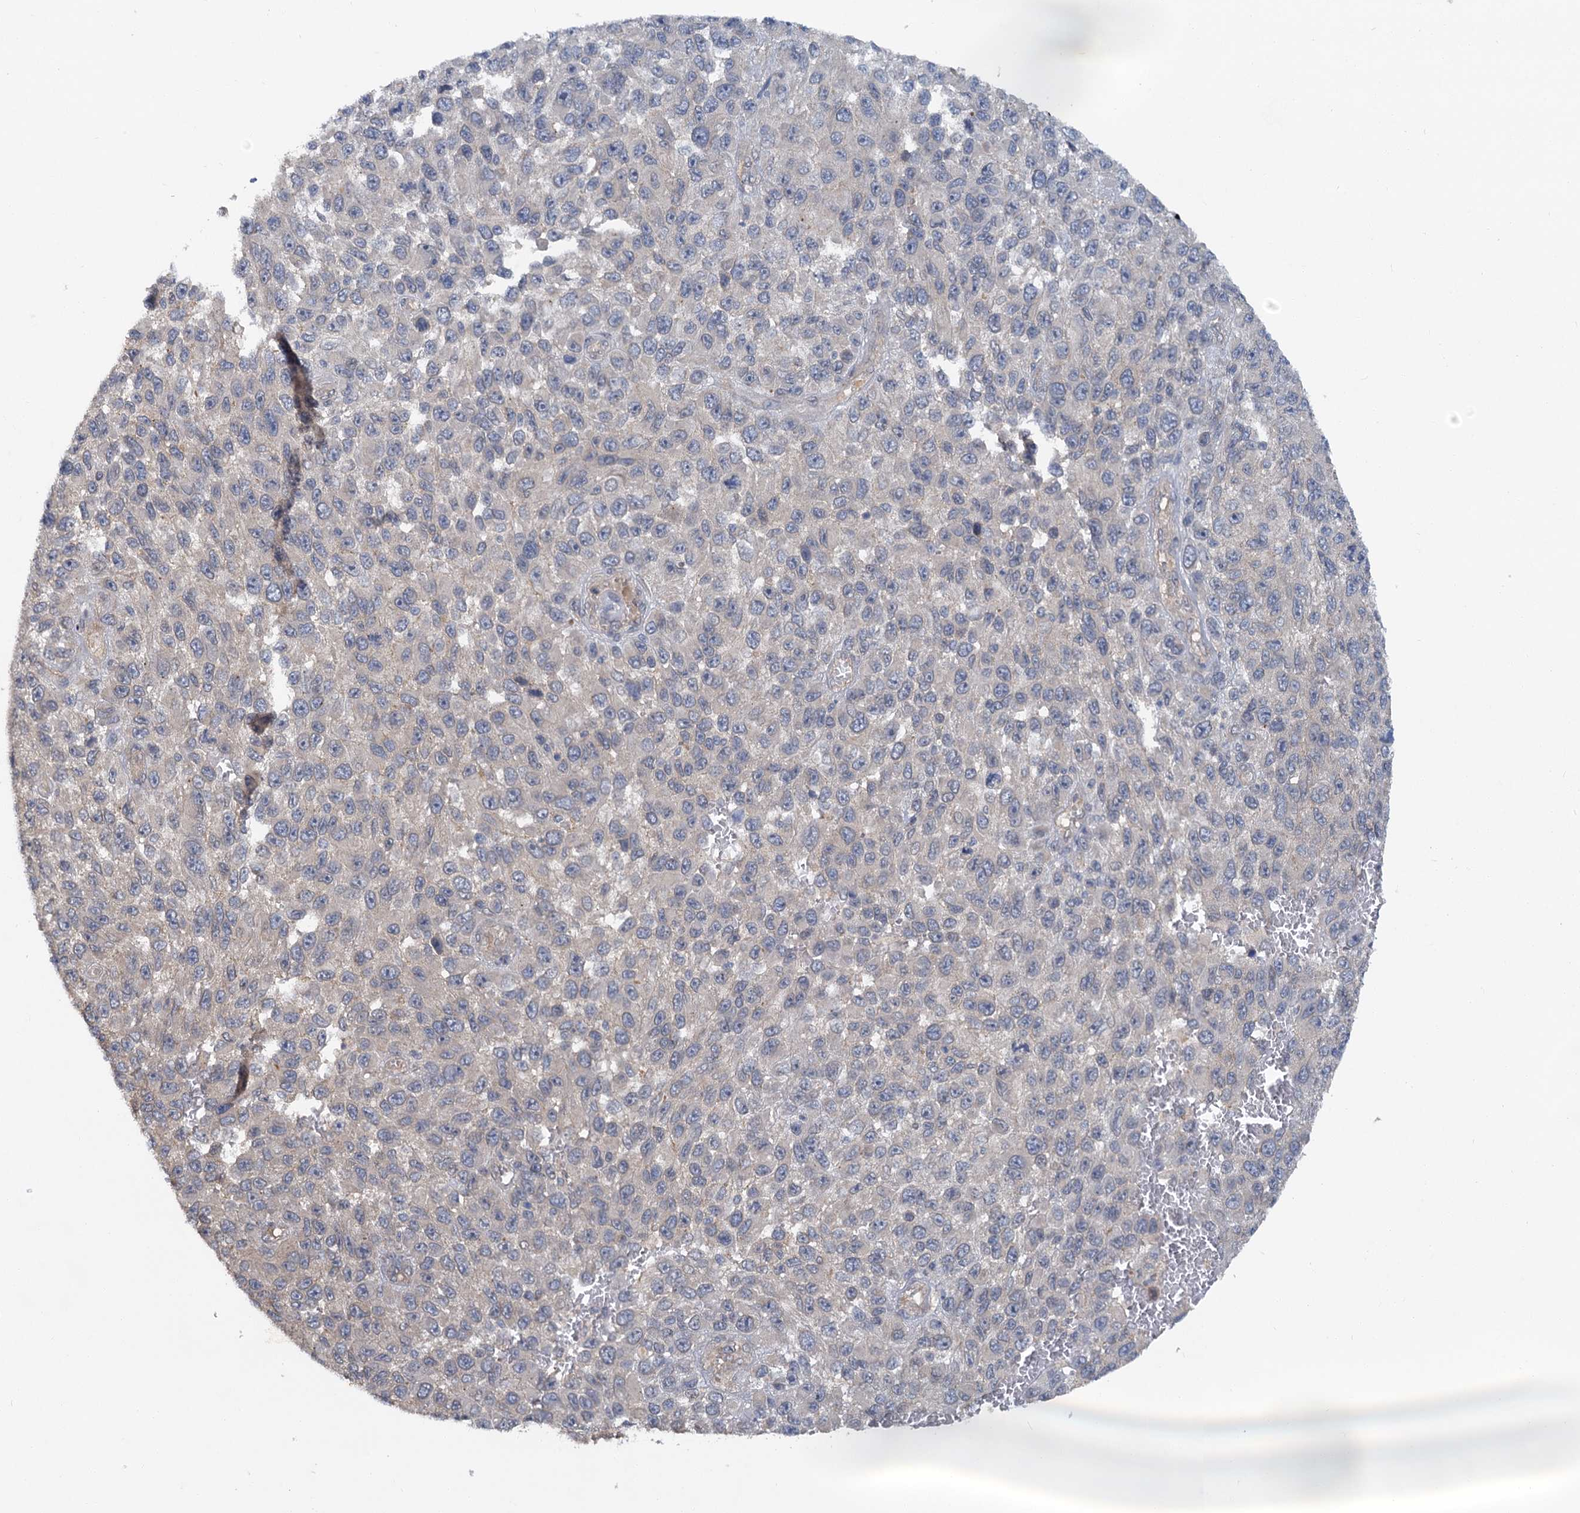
{"staining": {"intensity": "negative", "quantity": "none", "location": "none"}, "tissue": "melanoma", "cell_type": "Tumor cells", "image_type": "cancer", "snomed": [{"axis": "morphology", "description": "Normal tissue, NOS"}, {"axis": "morphology", "description": "Malignant melanoma, NOS"}, {"axis": "topography", "description": "Skin"}], "caption": "IHC of human malignant melanoma shows no expression in tumor cells. (Stains: DAB IHC with hematoxylin counter stain, Microscopy: brightfield microscopy at high magnification).", "gene": "ZNF324", "patient": {"sex": "female", "age": 96}}